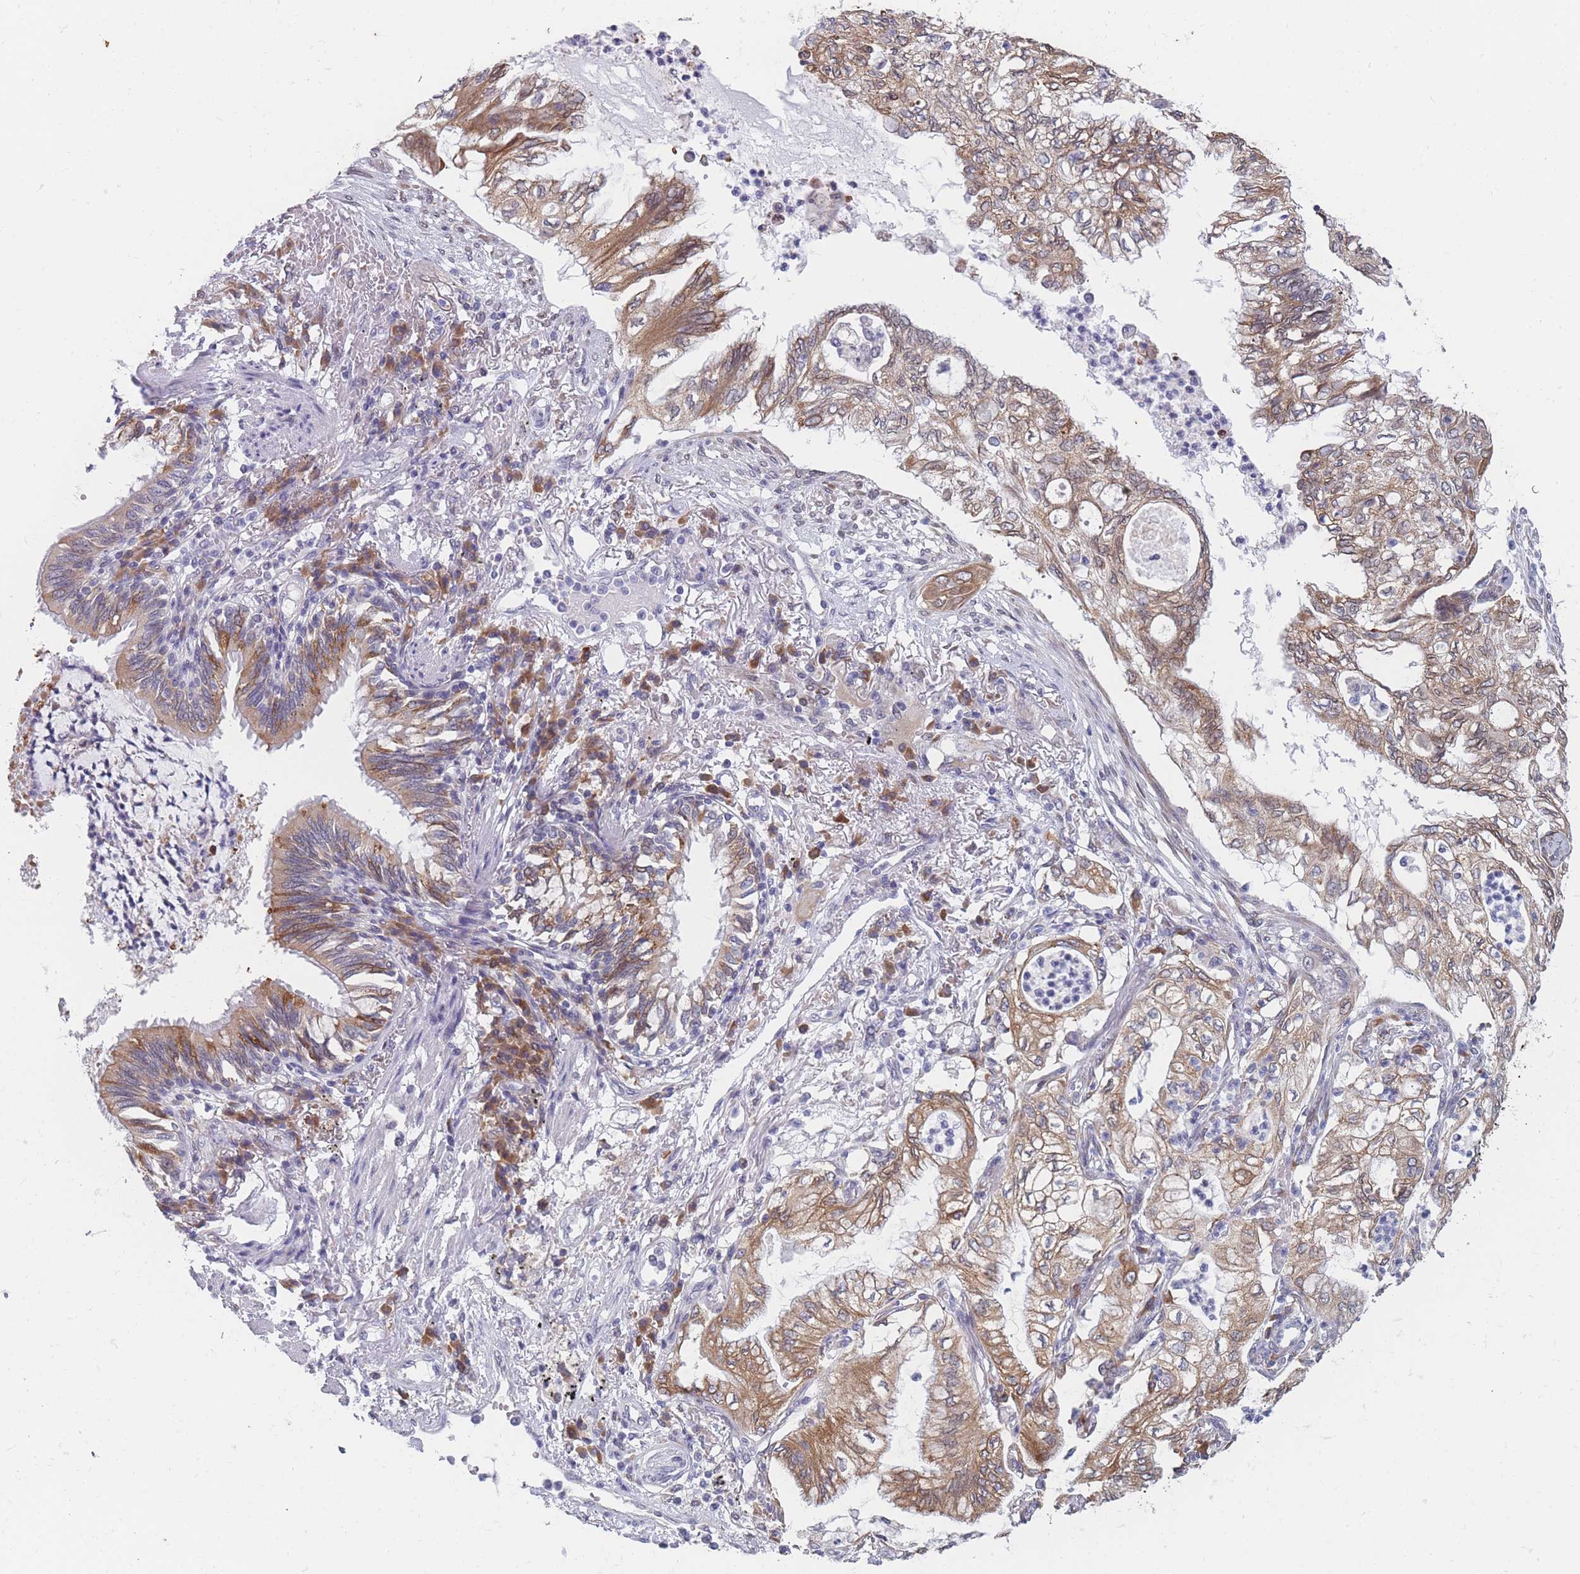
{"staining": {"intensity": "moderate", "quantity": ">75%", "location": "cytoplasmic/membranous"}, "tissue": "lung cancer", "cell_type": "Tumor cells", "image_type": "cancer", "snomed": [{"axis": "morphology", "description": "Adenocarcinoma, NOS"}, {"axis": "topography", "description": "Lung"}], "caption": "A brown stain shows moderate cytoplasmic/membranous expression of a protein in human lung cancer (adenocarcinoma) tumor cells.", "gene": "TMED10", "patient": {"sex": "female", "age": 70}}